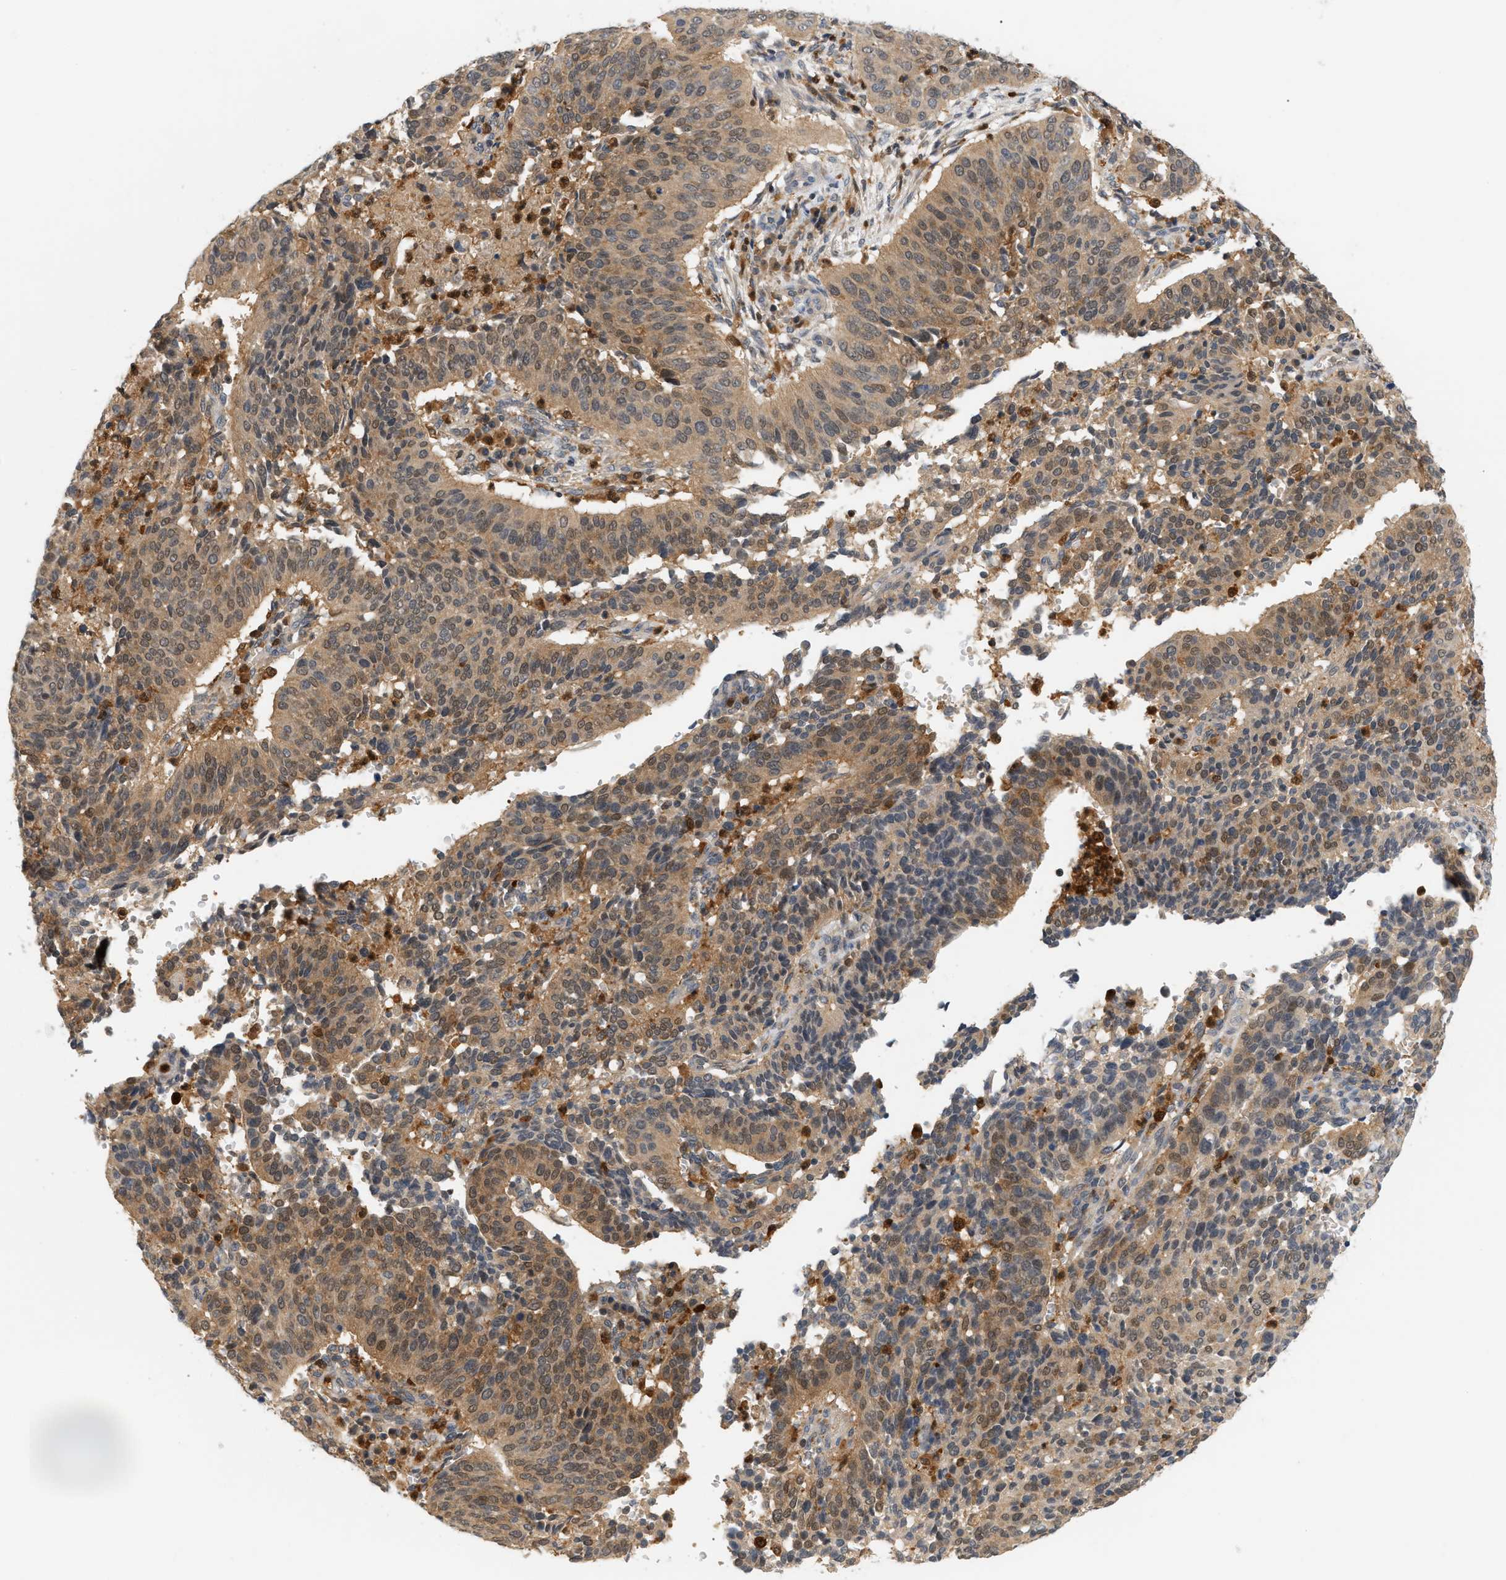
{"staining": {"intensity": "moderate", "quantity": ">75%", "location": "cytoplasmic/membranous"}, "tissue": "cervical cancer", "cell_type": "Tumor cells", "image_type": "cancer", "snomed": [{"axis": "morphology", "description": "Normal tissue, NOS"}, {"axis": "morphology", "description": "Squamous cell carcinoma, NOS"}, {"axis": "topography", "description": "Cervix"}], "caption": "An immunohistochemistry (IHC) micrograph of neoplastic tissue is shown. Protein staining in brown shows moderate cytoplasmic/membranous positivity in squamous cell carcinoma (cervical) within tumor cells.", "gene": "PYCARD", "patient": {"sex": "female", "age": 39}}